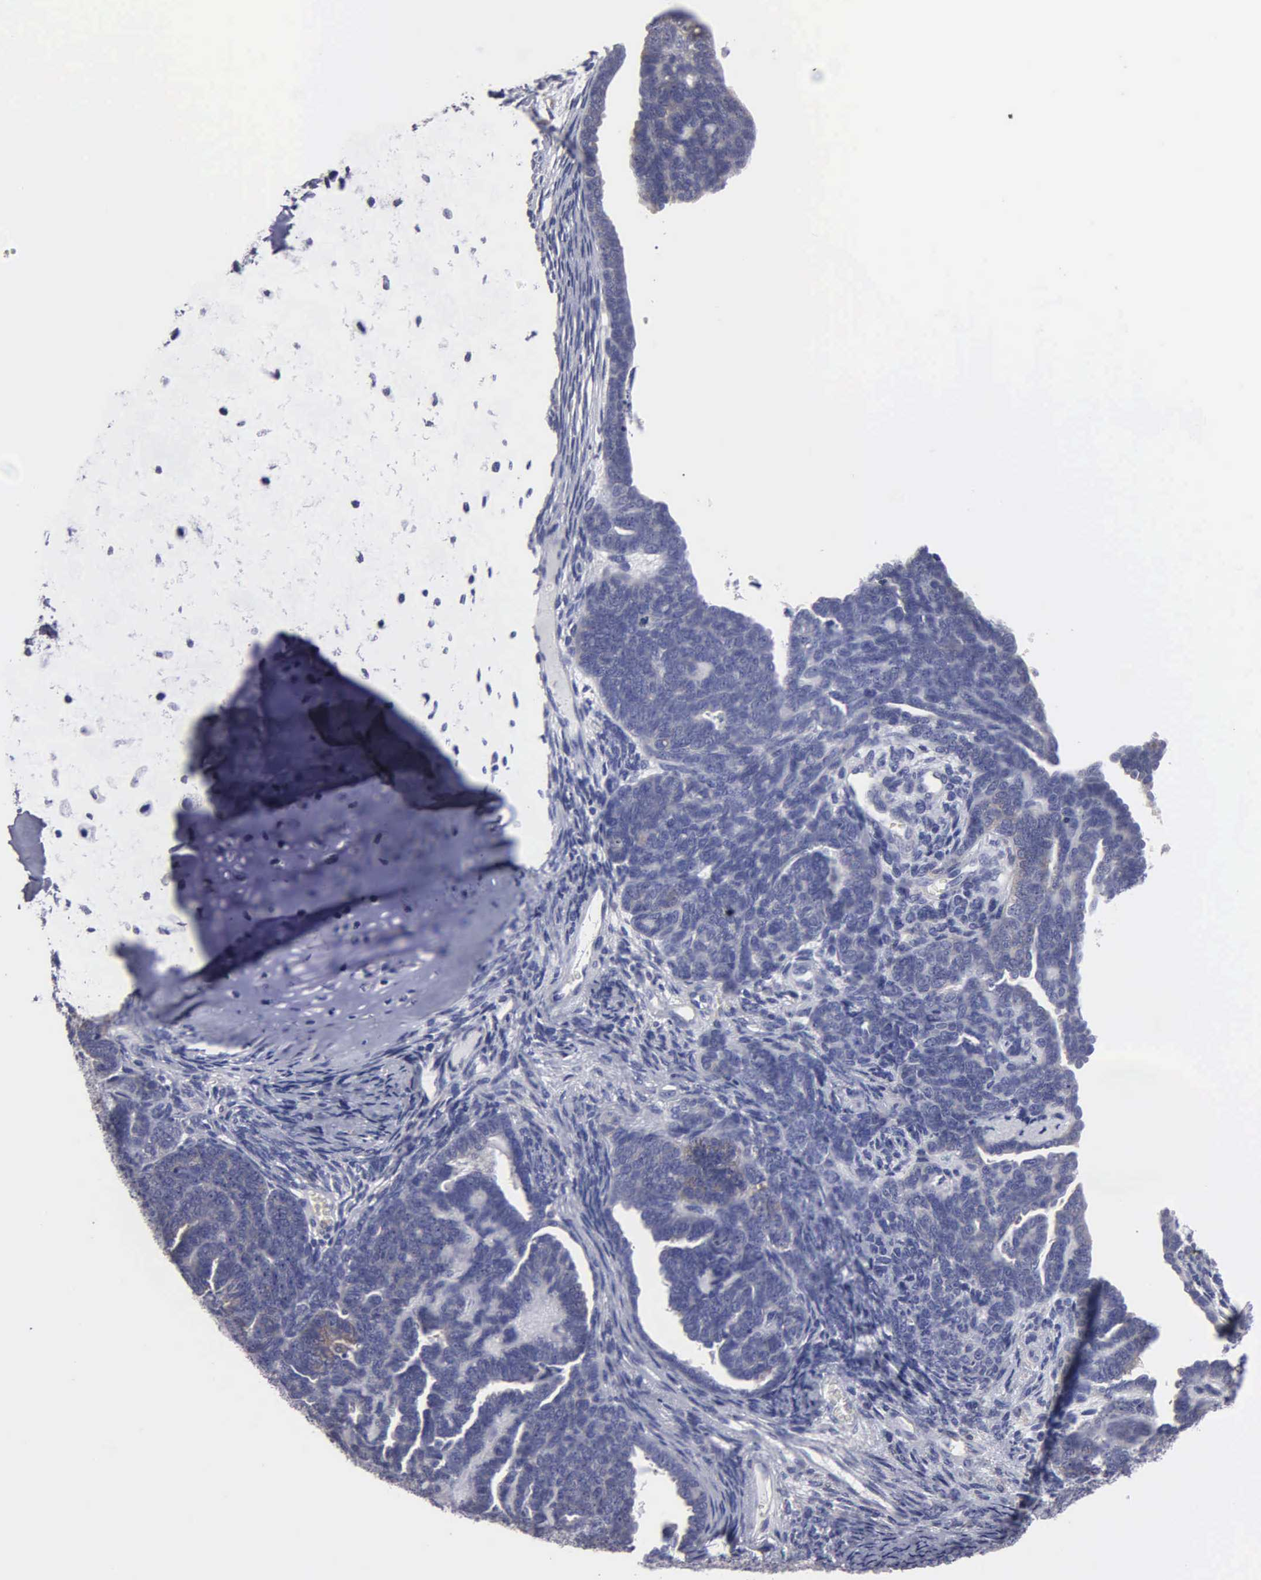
{"staining": {"intensity": "weak", "quantity": "<25%", "location": "cytoplasmic/membranous"}, "tissue": "endometrial cancer", "cell_type": "Tumor cells", "image_type": "cancer", "snomed": [{"axis": "morphology", "description": "Neoplasm, malignant, NOS"}, {"axis": "topography", "description": "Endometrium"}], "caption": "IHC of human endometrial cancer displays no staining in tumor cells.", "gene": "G6PD", "patient": {"sex": "female", "age": 74}}